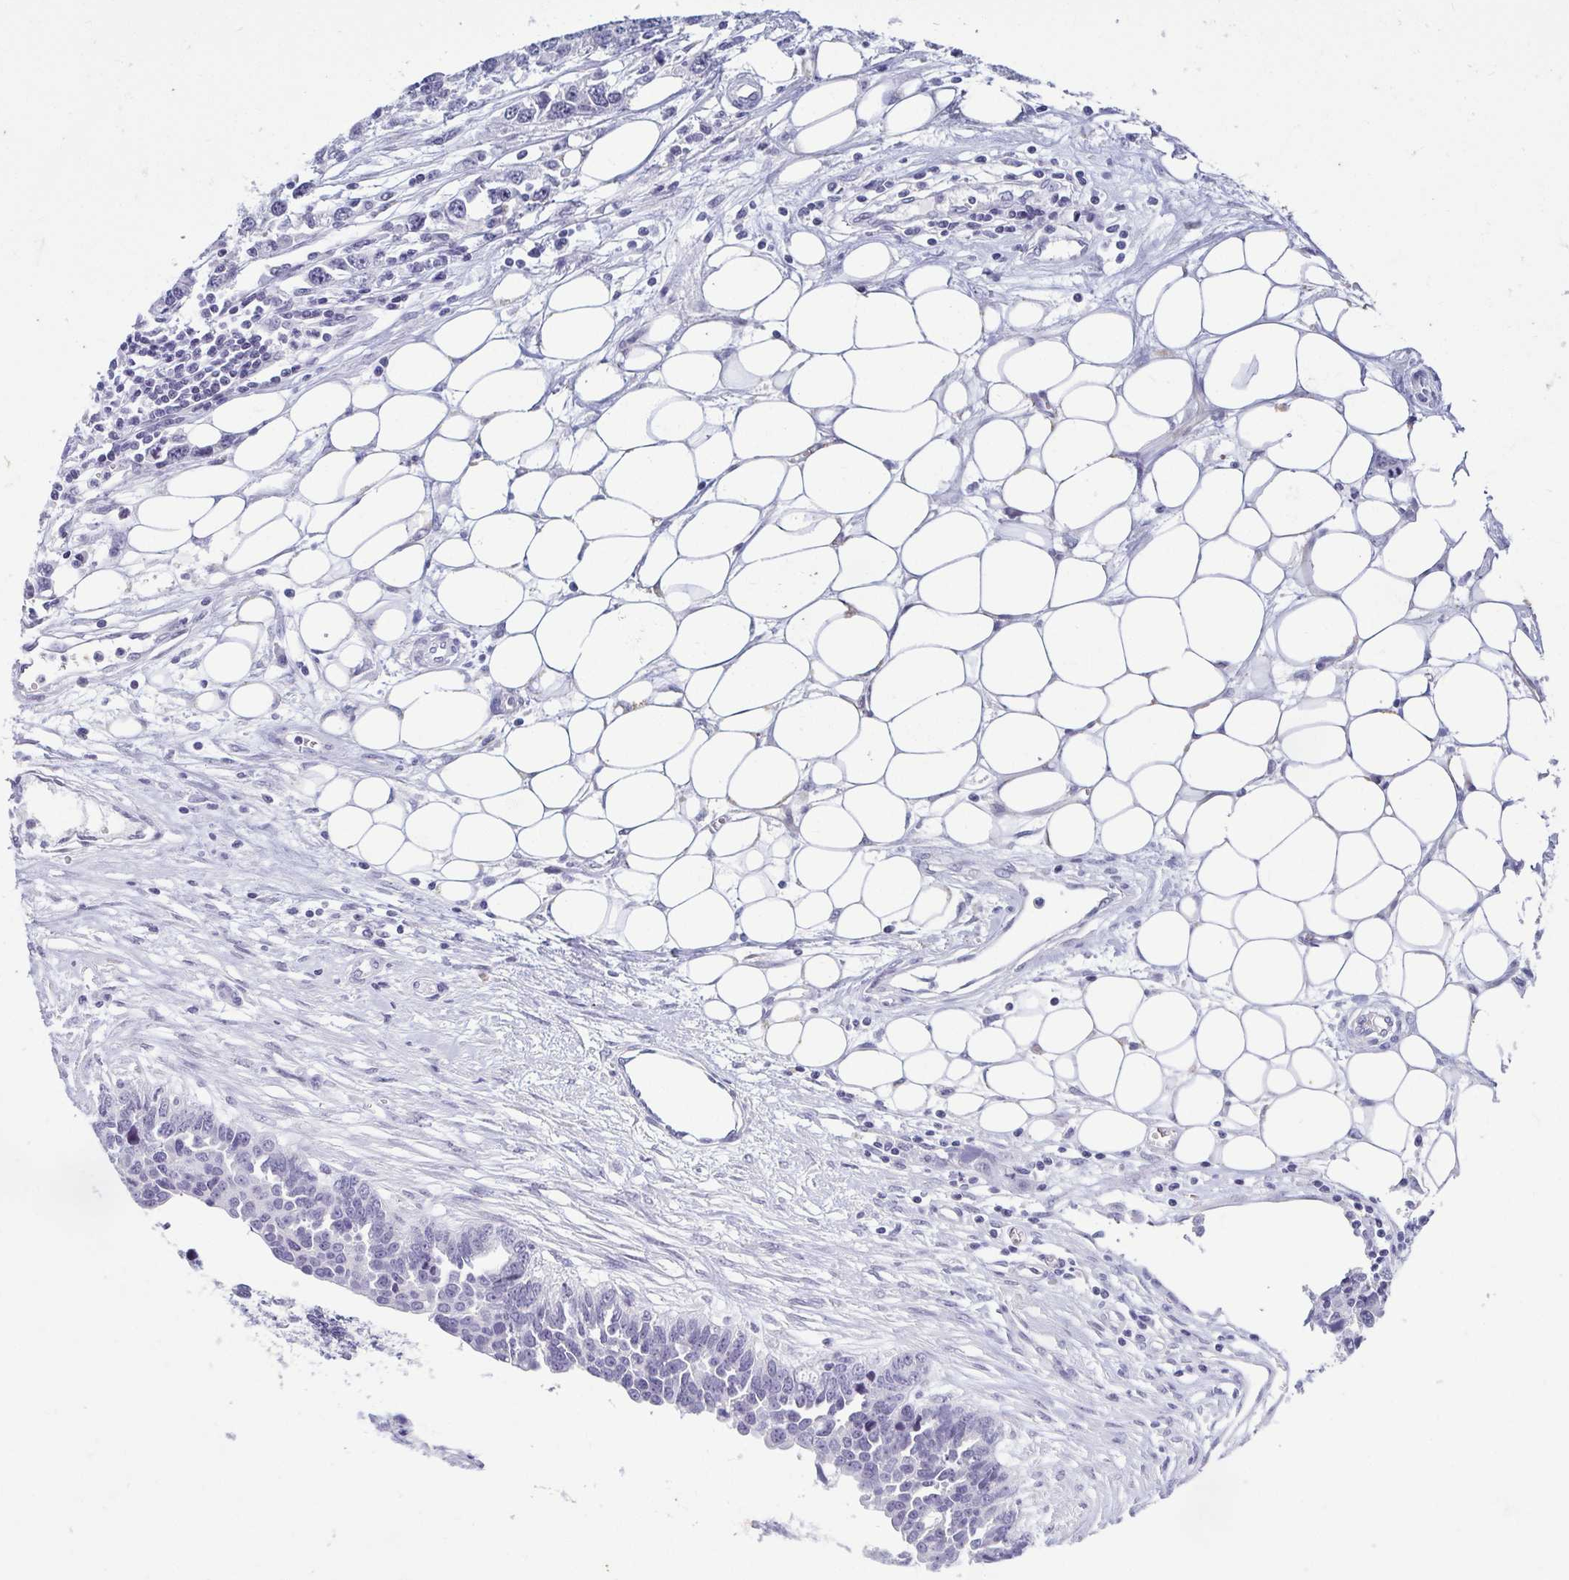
{"staining": {"intensity": "negative", "quantity": "none", "location": "none"}, "tissue": "ovarian cancer", "cell_type": "Tumor cells", "image_type": "cancer", "snomed": [{"axis": "morphology", "description": "Cystadenocarcinoma, serous, NOS"}, {"axis": "topography", "description": "Ovary"}], "caption": "Immunohistochemistry (IHC) histopathology image of neoplastic tissue: human ovarian serous cystadenocarcinoma stained with DAB displays no significant protein positivity in tumor cells.", "gene": "CR2", "patient": {"sex": "female", "age": 76}}